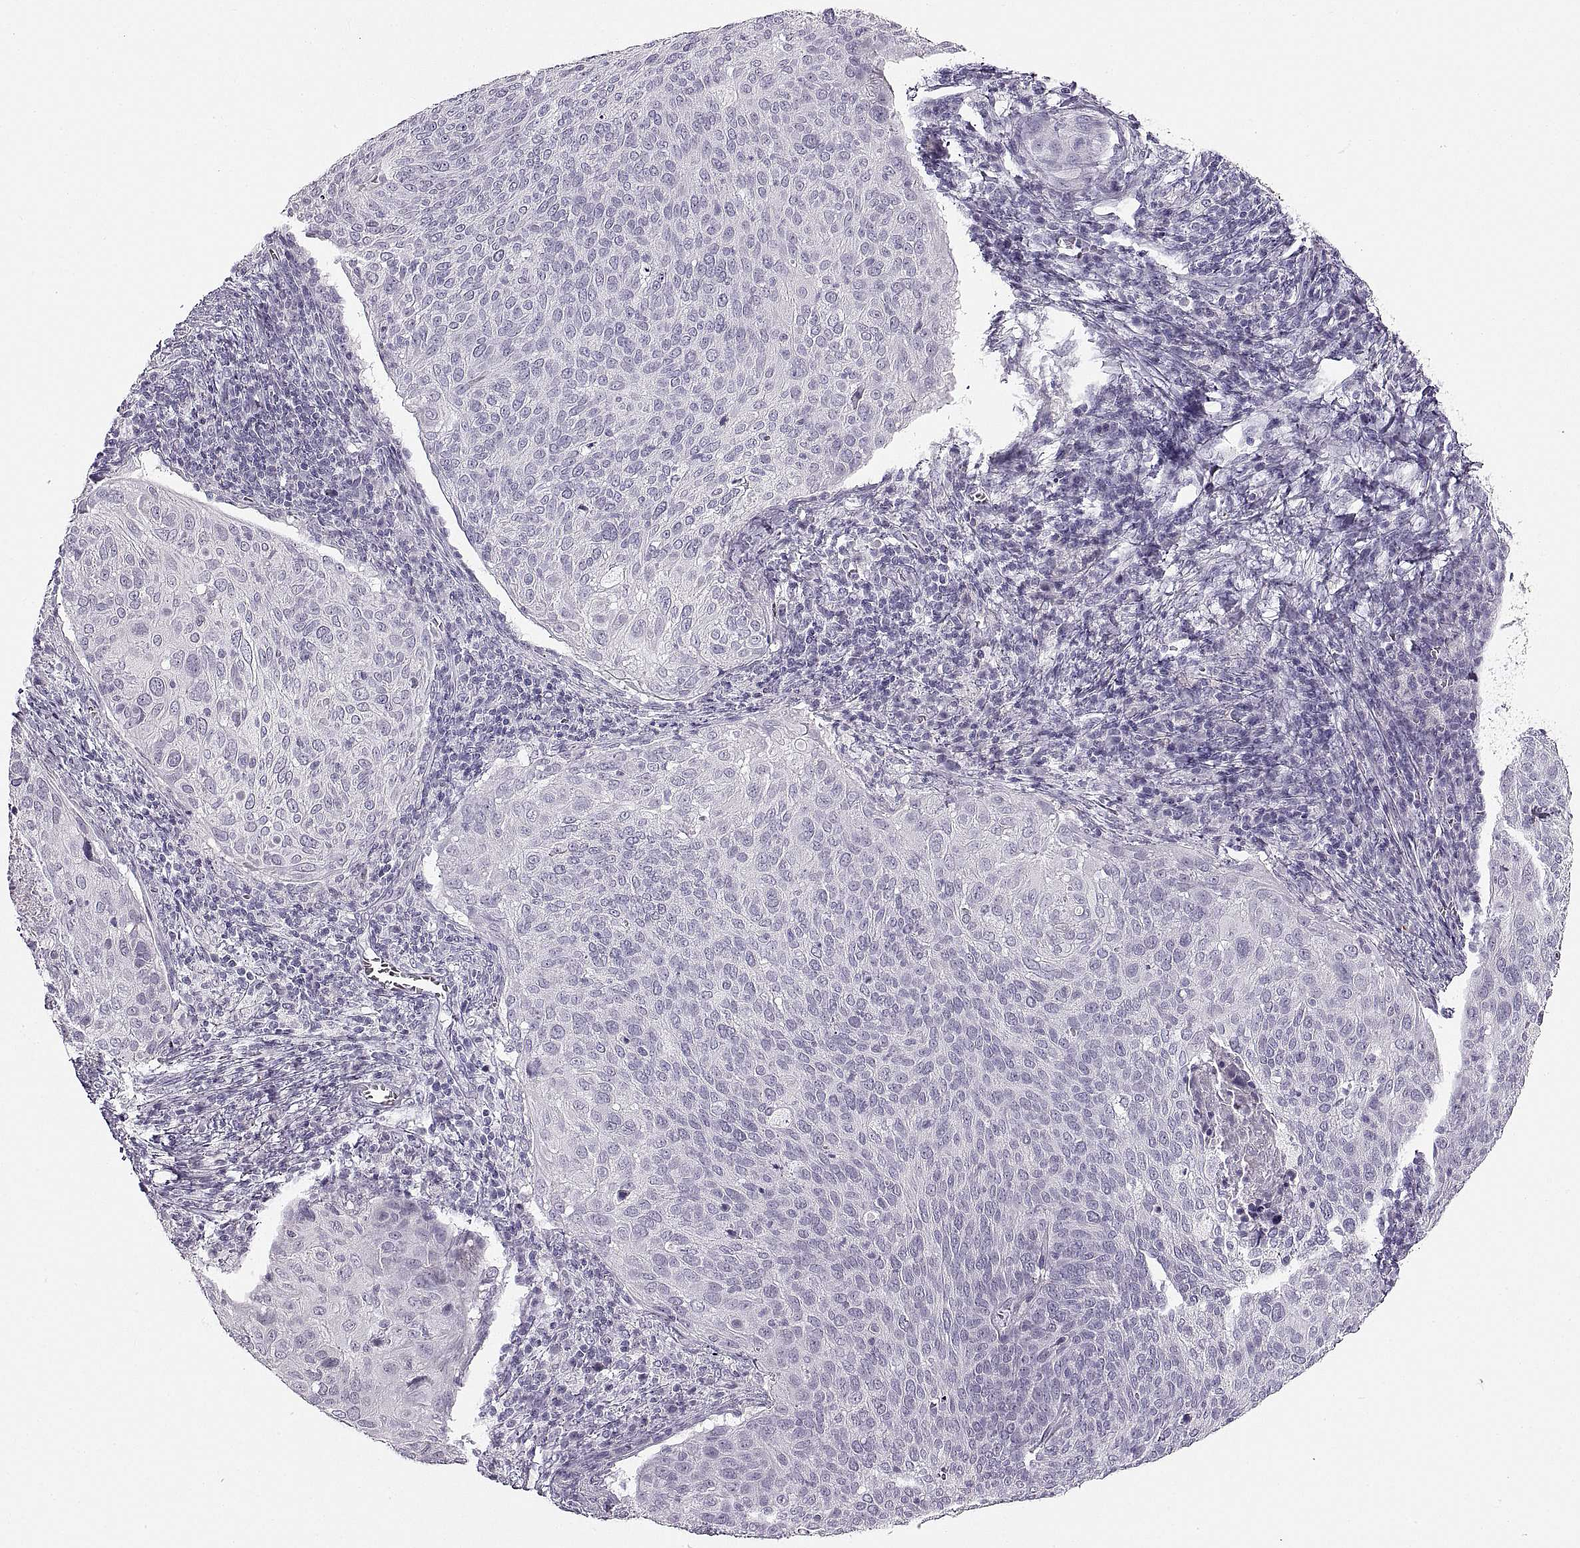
{"staining": {"intensity": "negative", "quantity": "none", "location": "none"}, "tissue": "cervical cancer", "cell_type": "Tumor cells", "image_type": "cancer", "snomed": [{"axis": "morphology", "description": "Squamous cell carcinoma, NOS"}, {"axis": "topography", "description": "Cervix"}], "caption": "Tumor cells show no significant protein staining in cervical cancer.", "gene": "MILR1", "patient": {"sex": "female", "age": 39}}